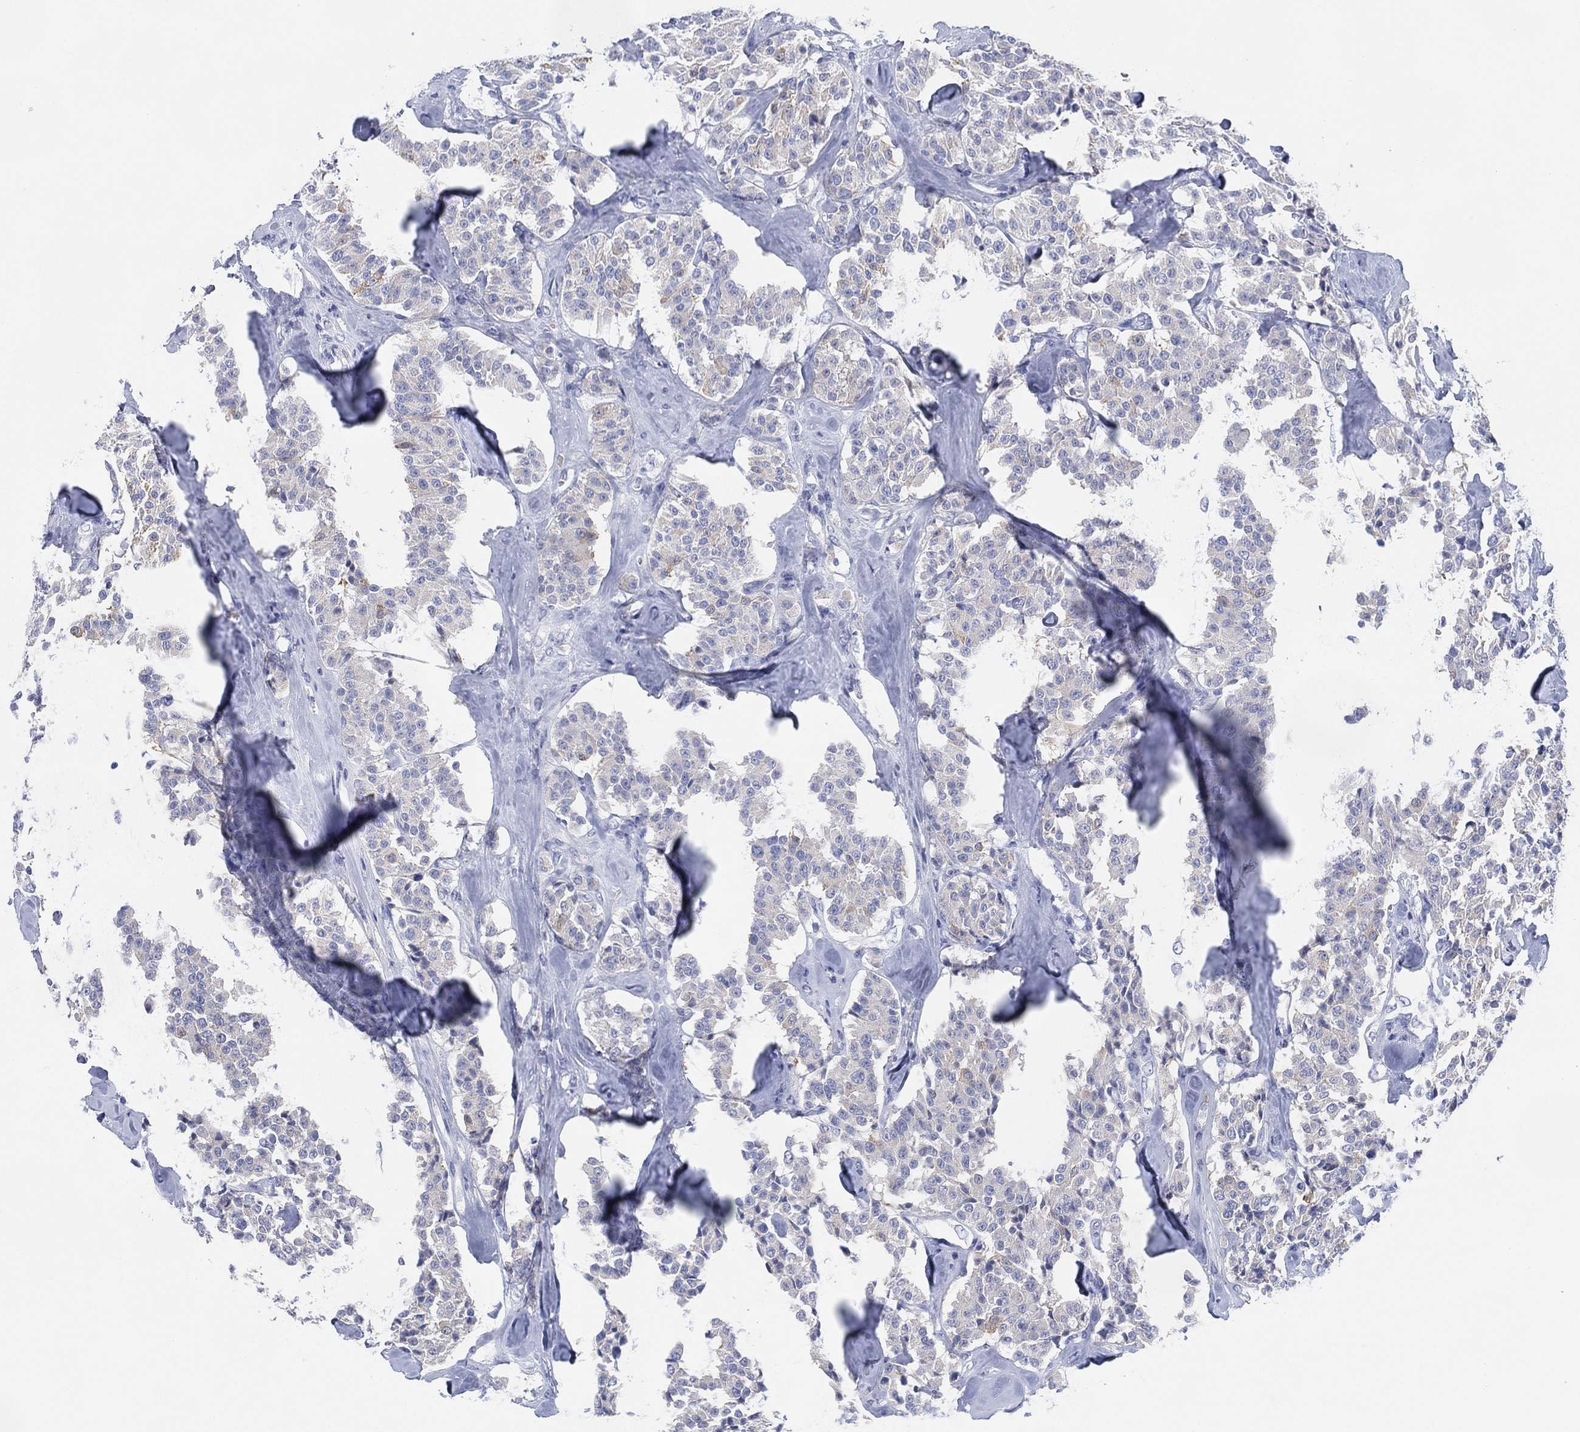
{"staining": {"intensity": "negative", "quantity": "none", "location": "none"}, "tissue": "carcinoid", "cell_type": "Tumor cells", "image_type": "cancer", "snomed": [{"axis": "morphology", "description": "Carcinoid, malignant, NOS"}, {"axis": "topography", "description": "Pancreas"}], "caption": "This is an immunohistochemistry photomicrograph of carcinoid. There is no staining in tumor cells.", "gene": "ADAD2", "patient": {"sex": "male", "age": 41}}